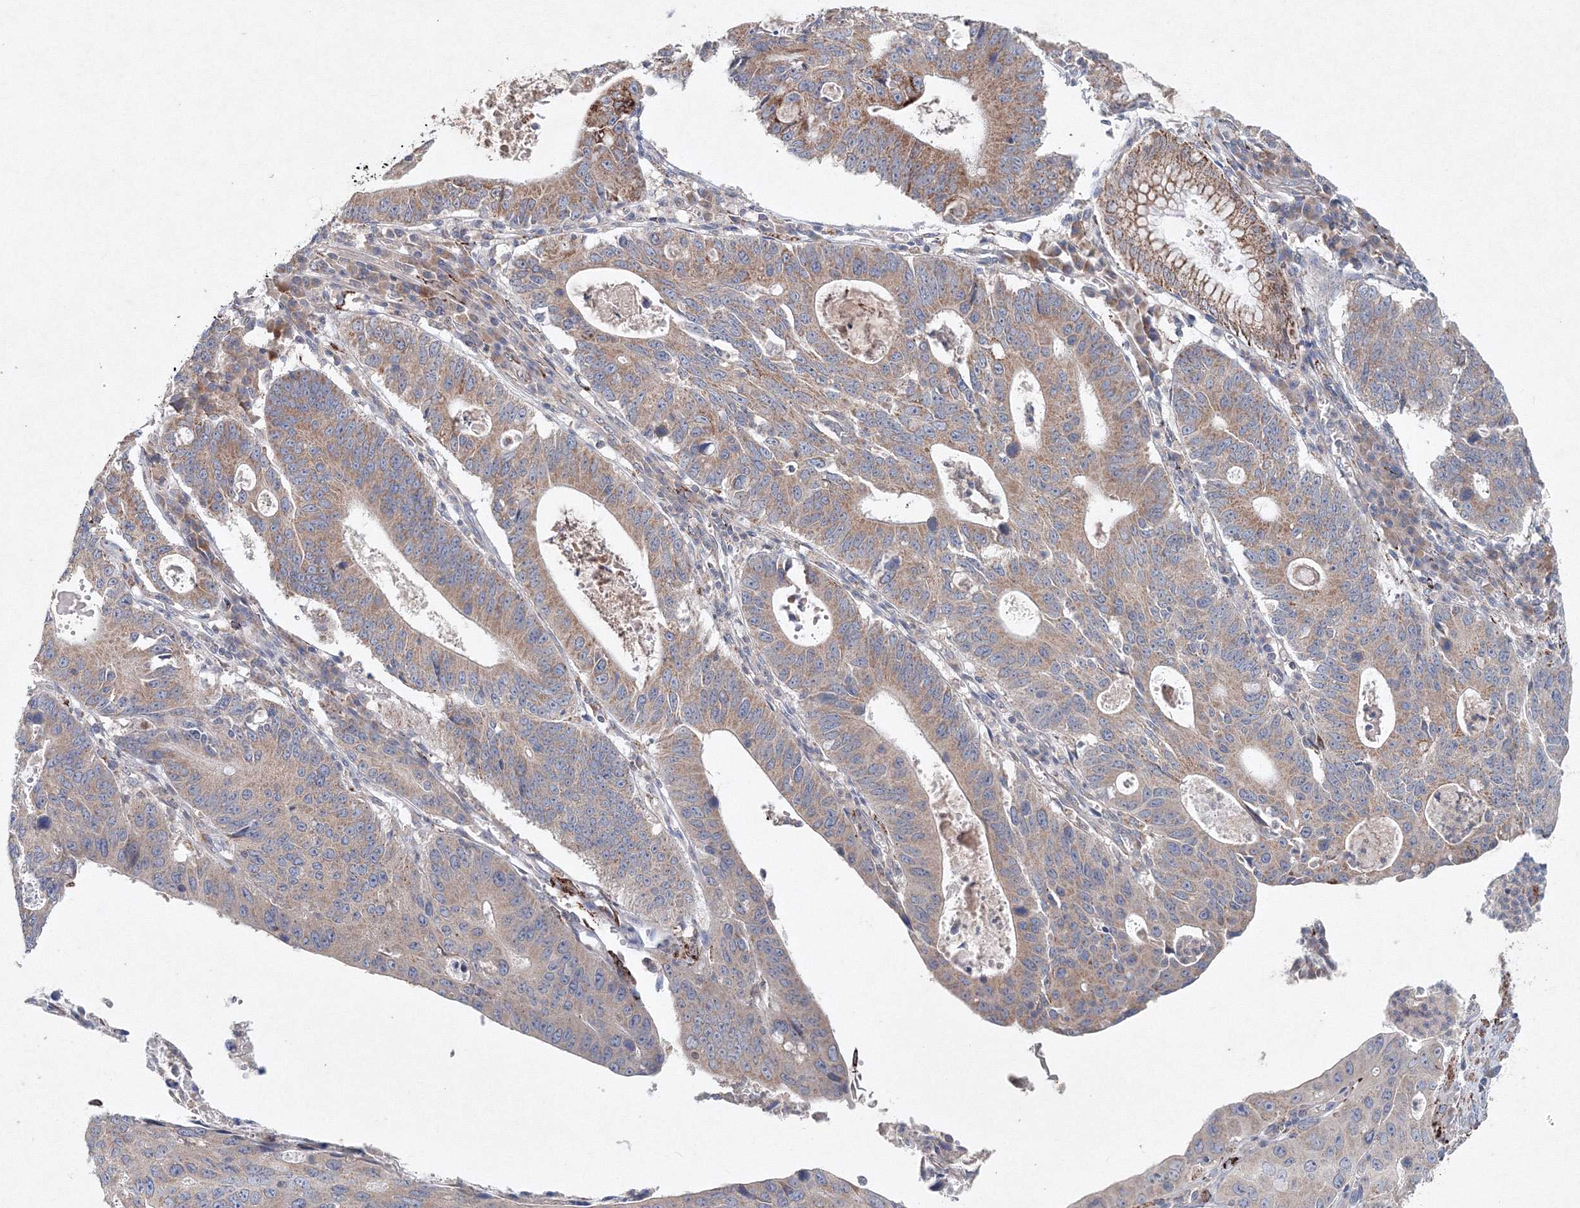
{"staining": {"intensity": "moderate", "quantity": "25%-75%", "location": "cytoplasmic/membranous"}, "tissue": "stomach cancer", "cell_type": "Tumor cells", "image_type": "cancer", "snomed": [{"axis": "morphology", "description": "Adenocarcinoma, NOS"}, {"axis": "topography", "description": "Stomach"}], "caption": "Tumor cells exhibit medium levels of moderate cytoplasmic/membranous staining in about 25%-75% of cells in human stomach adenocarcinoma. (brown staining indicates protein expression, while blue staining denotes nuclei).", "gene": "WDR49", "patient": {"sex": "male", "age": 59}}